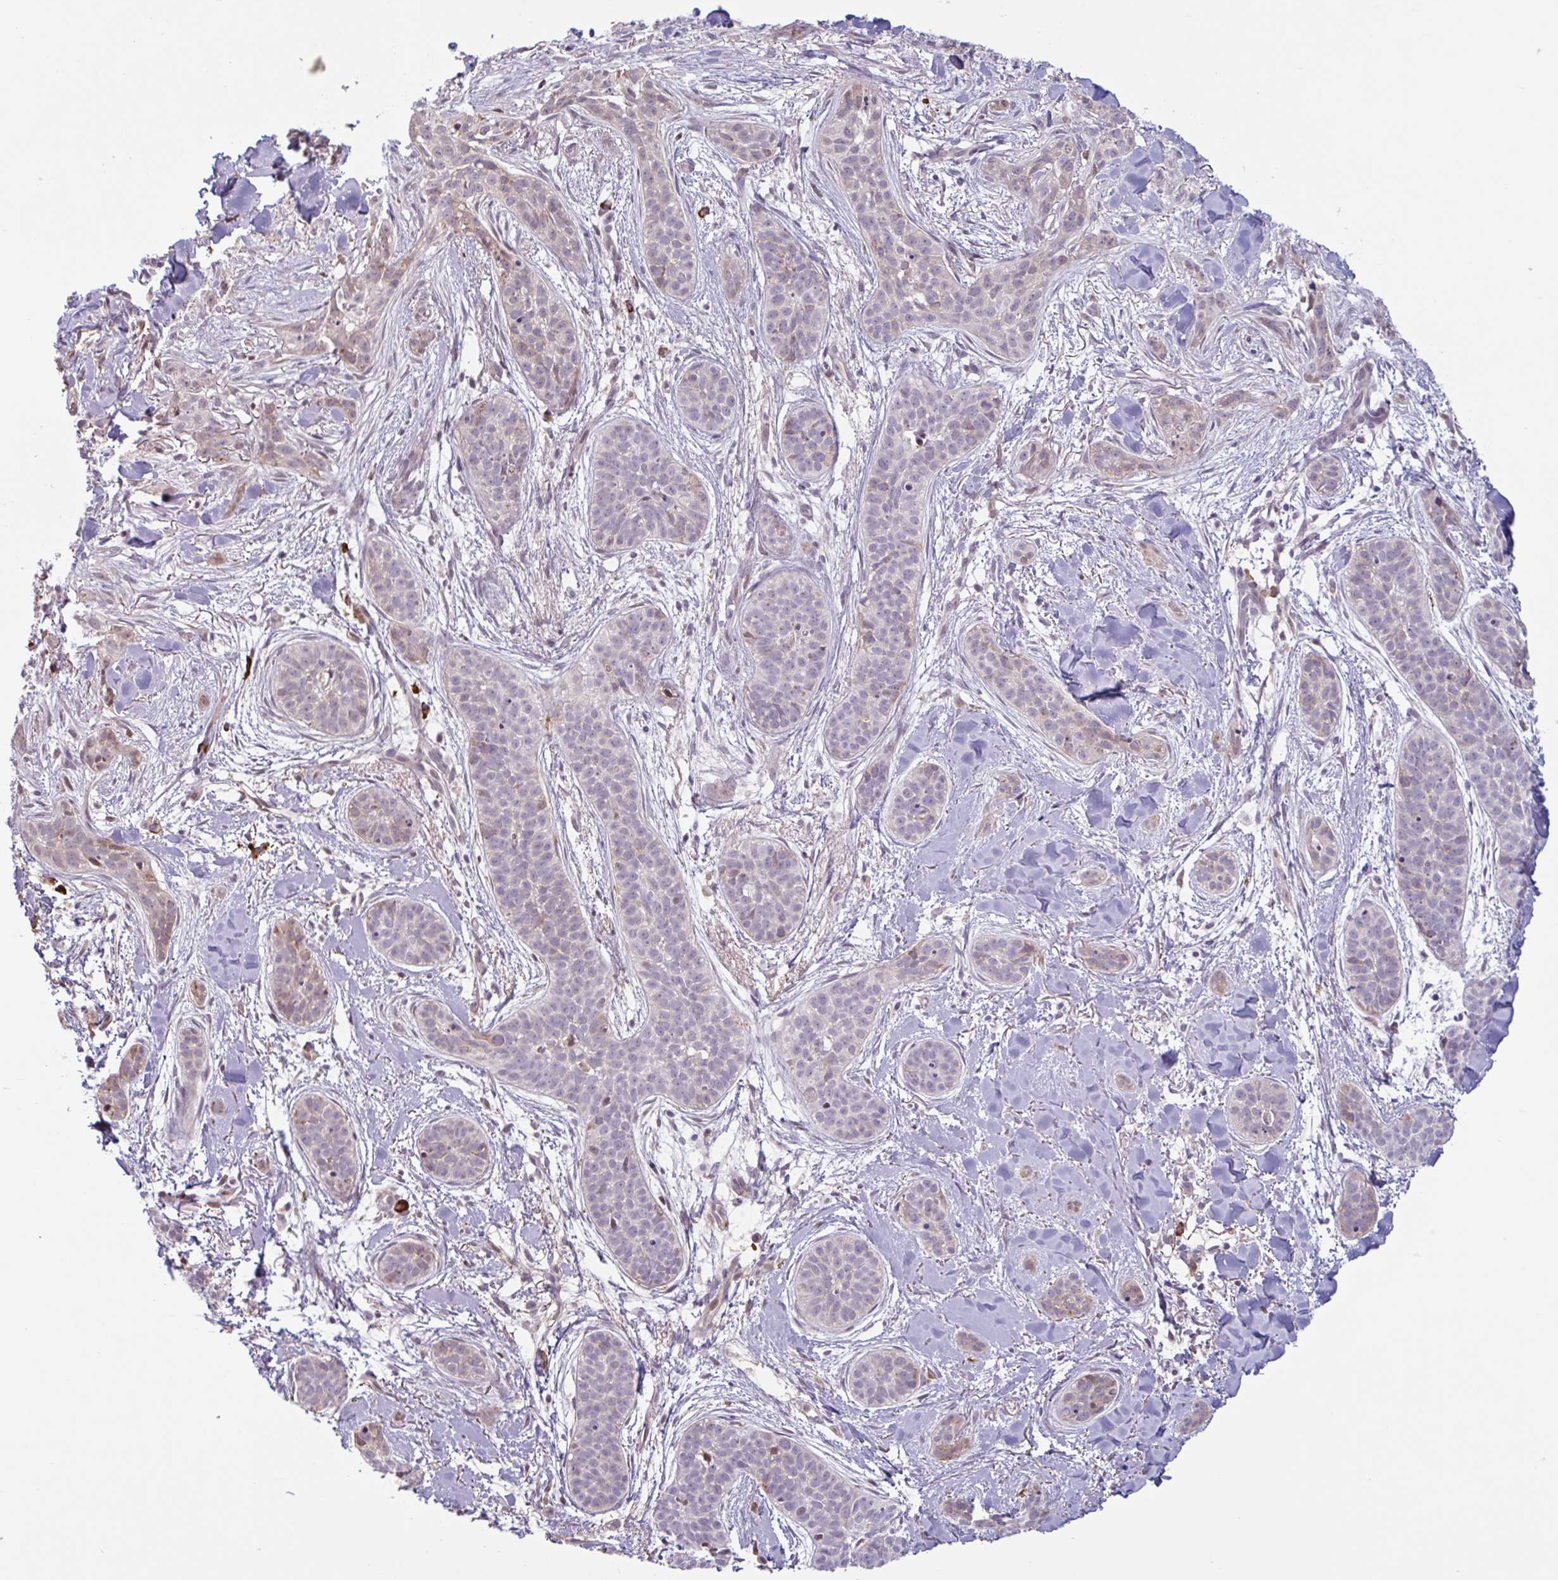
{"staining": {"intensity": "negative", "quantity": "none", "location": "none"}, "tissue": "skin cancer", "cell_type": "Tumor cells", "image_type": "cancer", "snomed": [{"axis": "morphology", "description": "Basal cell carcinoma"}, {"axis": "topography", "description": "Skin"}], "caption": "Tumor cells show no significant expression in skin cancer (basal cell carcinoma).", "gene": "TAF1D", "patient": {"sex": "male", "age": 52}}